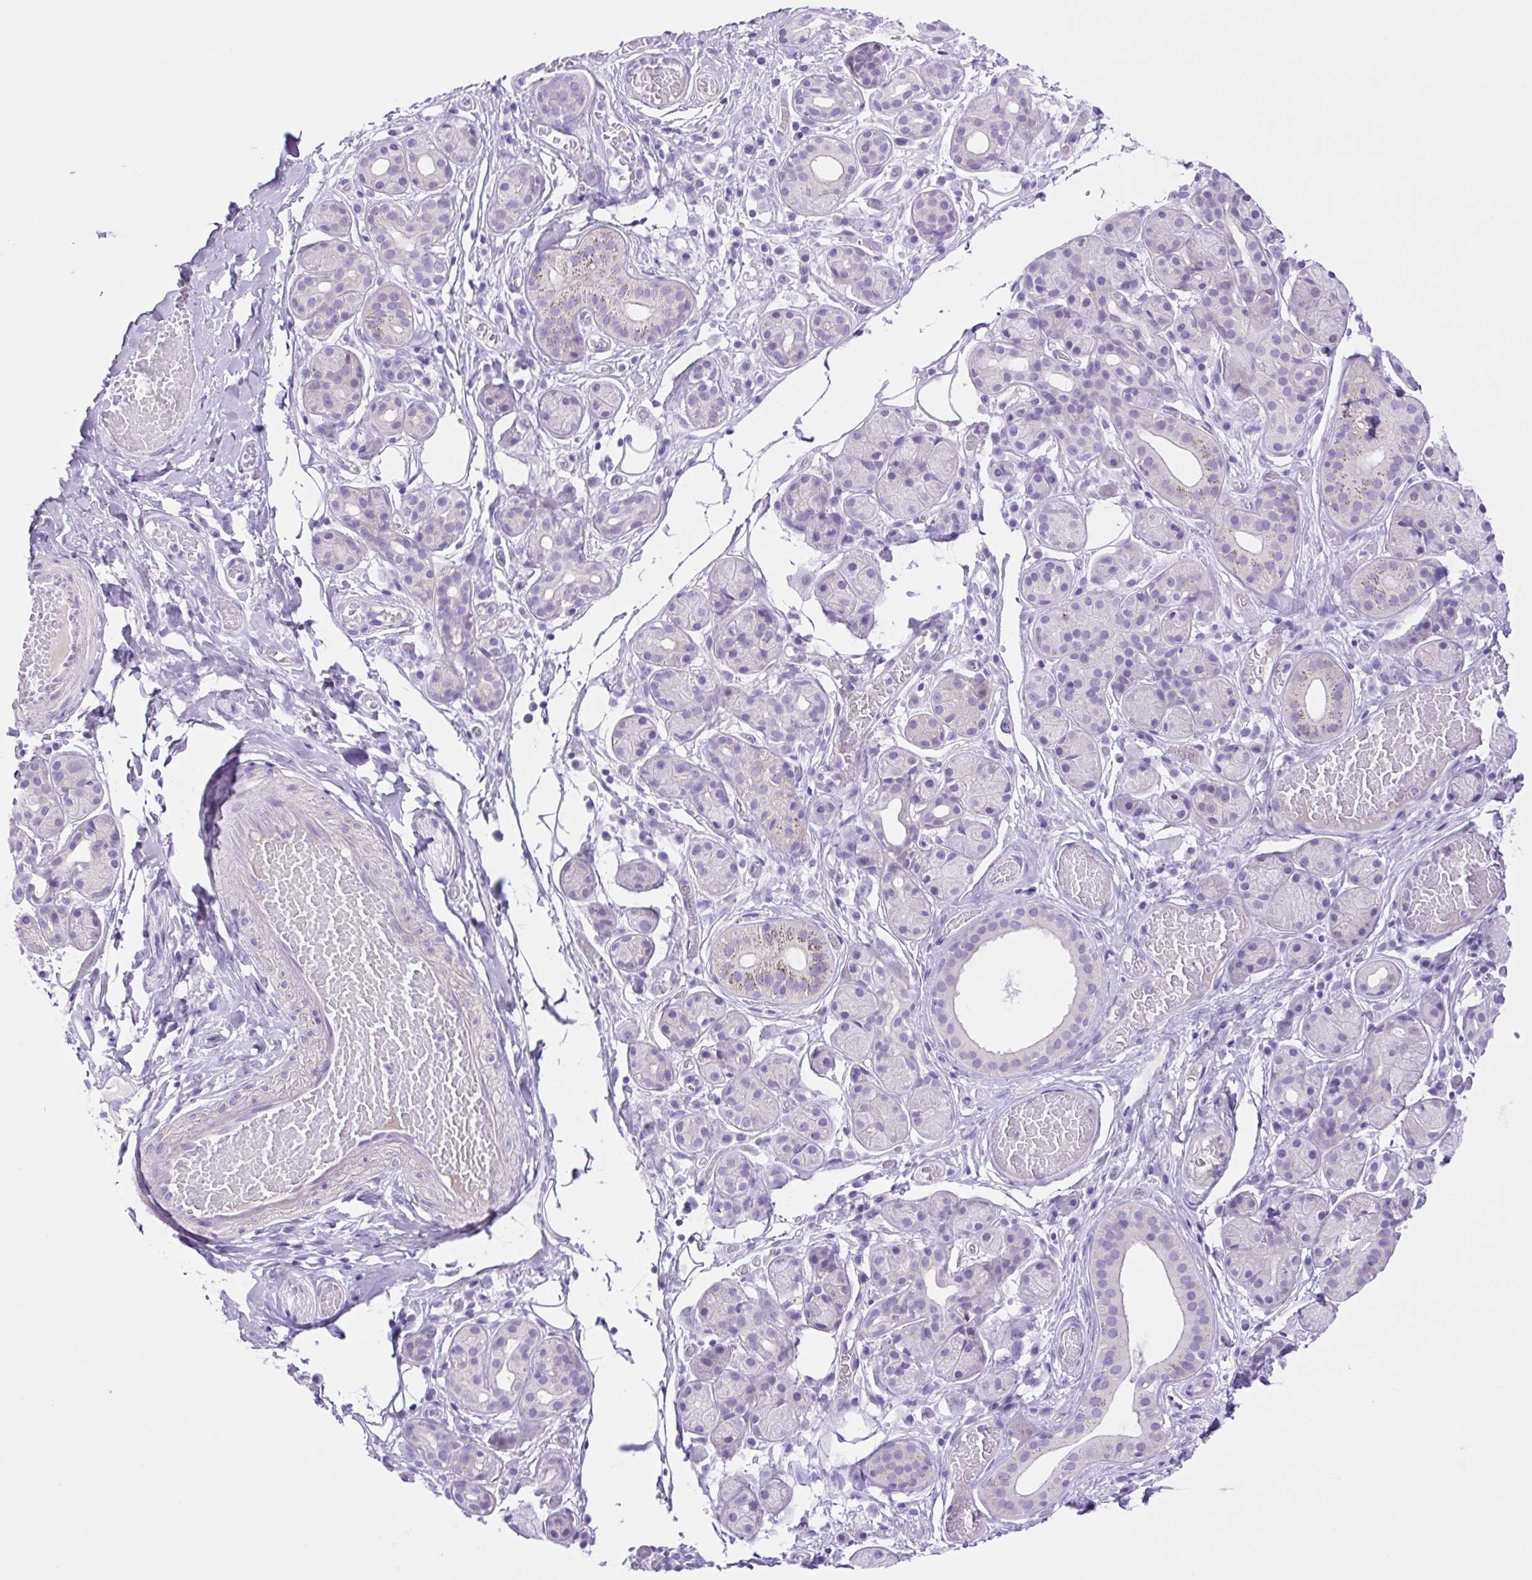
{"staining": {"intensity": "weak", "quantity": "<25%", "location": "cytoplasmic/membranous"}, "tissue": "salivary gland", "cell_type": "Glandular cells", "image_type": "normal", "snomed": [{"axis": "morphology", "description": "Normal tissue, NOS"}, {"axis": "topography", "description": "Salivary gland"}, {"axis": "topography", "description": "Peripheral nerve tissue"}], "caption": "DAB (3,3'-diaminobenzidine) immunohistochemical staining of benign salivary gland exhibits no significant expression in glandular cells.", "gene": "CDSN", "patient": {"sex": "male", "age": 71}}